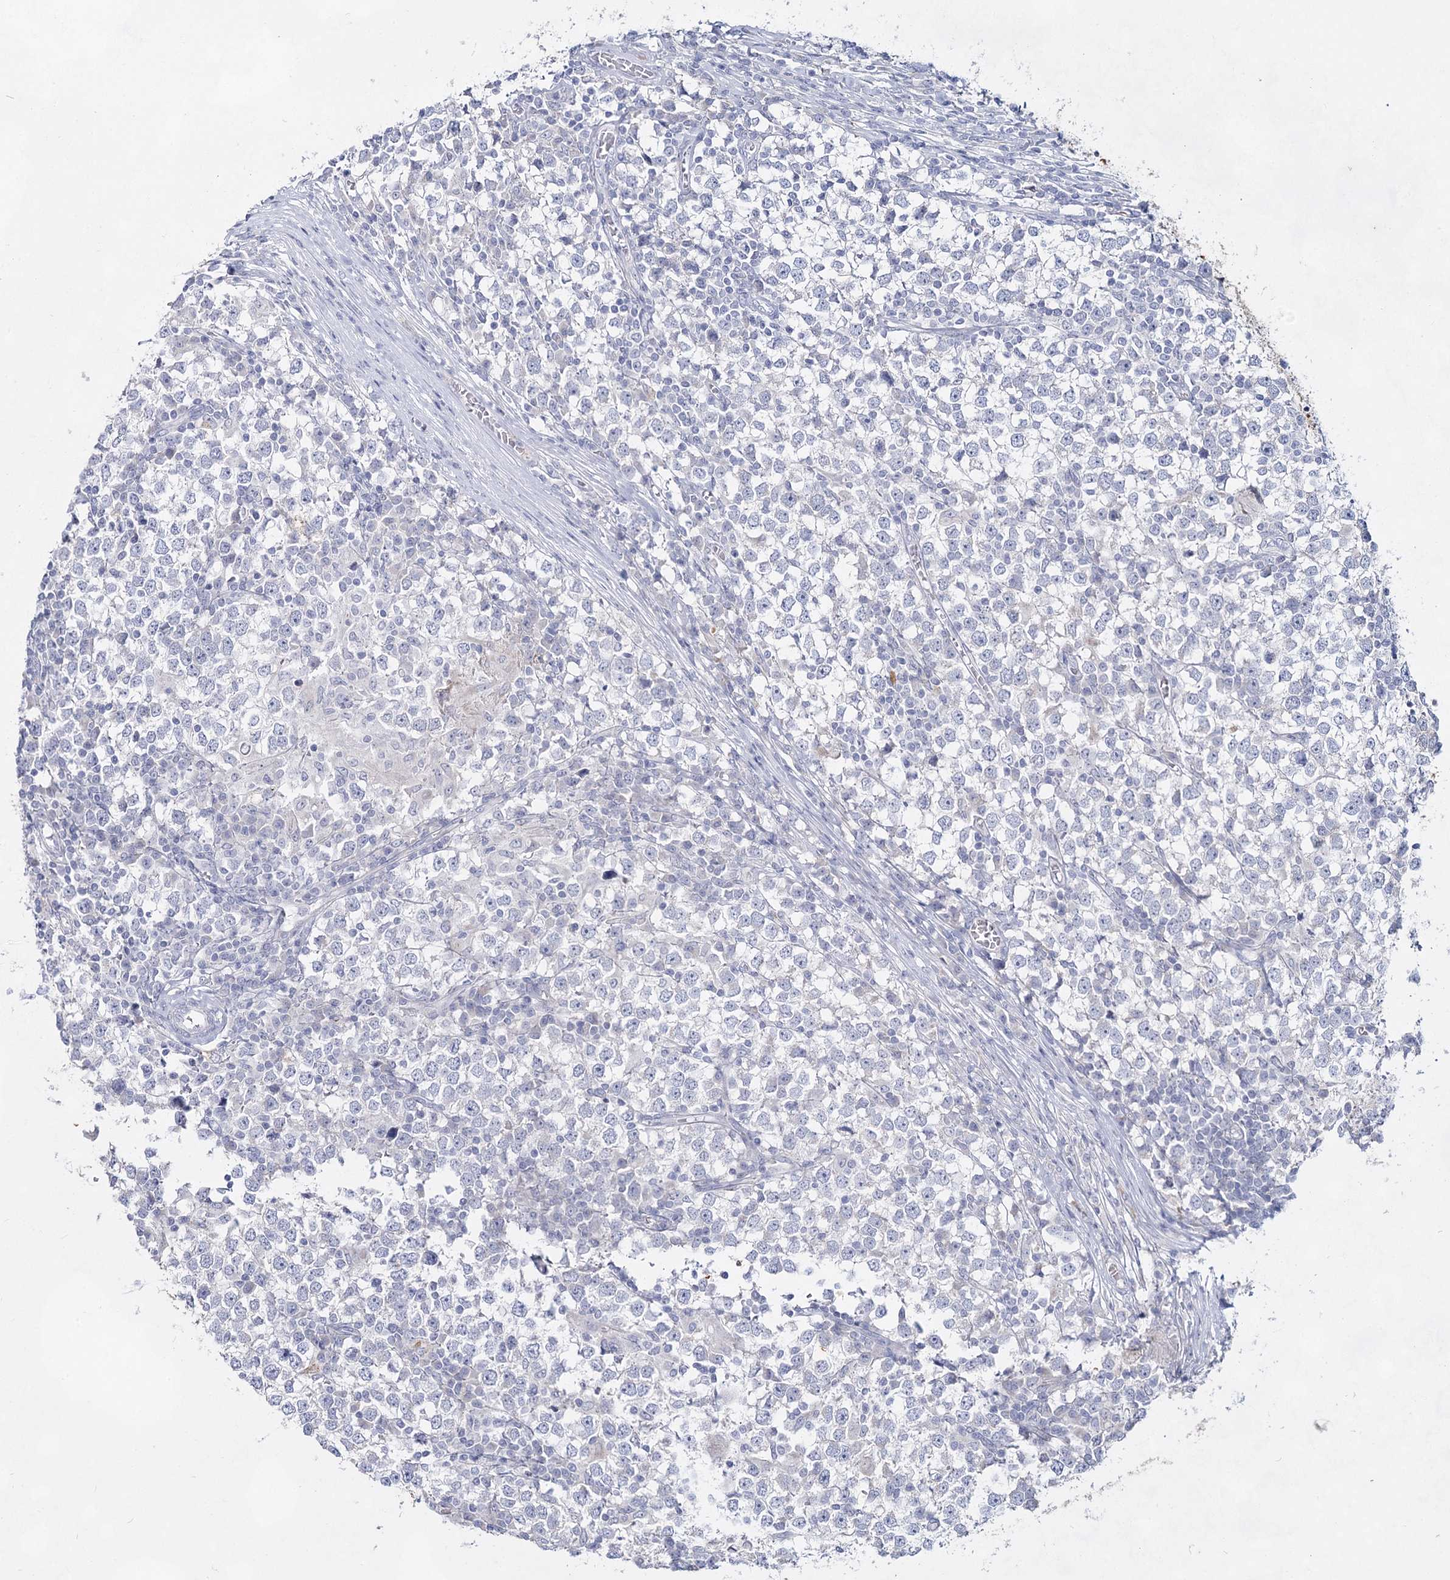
{"staining": {"intensity": "negative", "quantity": "none", "location": "none"}, "tissue": "testis cancer", "cell_type": "Tumor cells", "image_type": "cancer", "snomed": [{"axis": "morphology", "description": "Seminoma, NOS"}, {"axis": "topography", "description": "Testis"}], "caption": "Tumor cells show no significant staining in testis seminoma.", "gene": "CCDC73", "patient": {"sex": "male", "age": 65}}